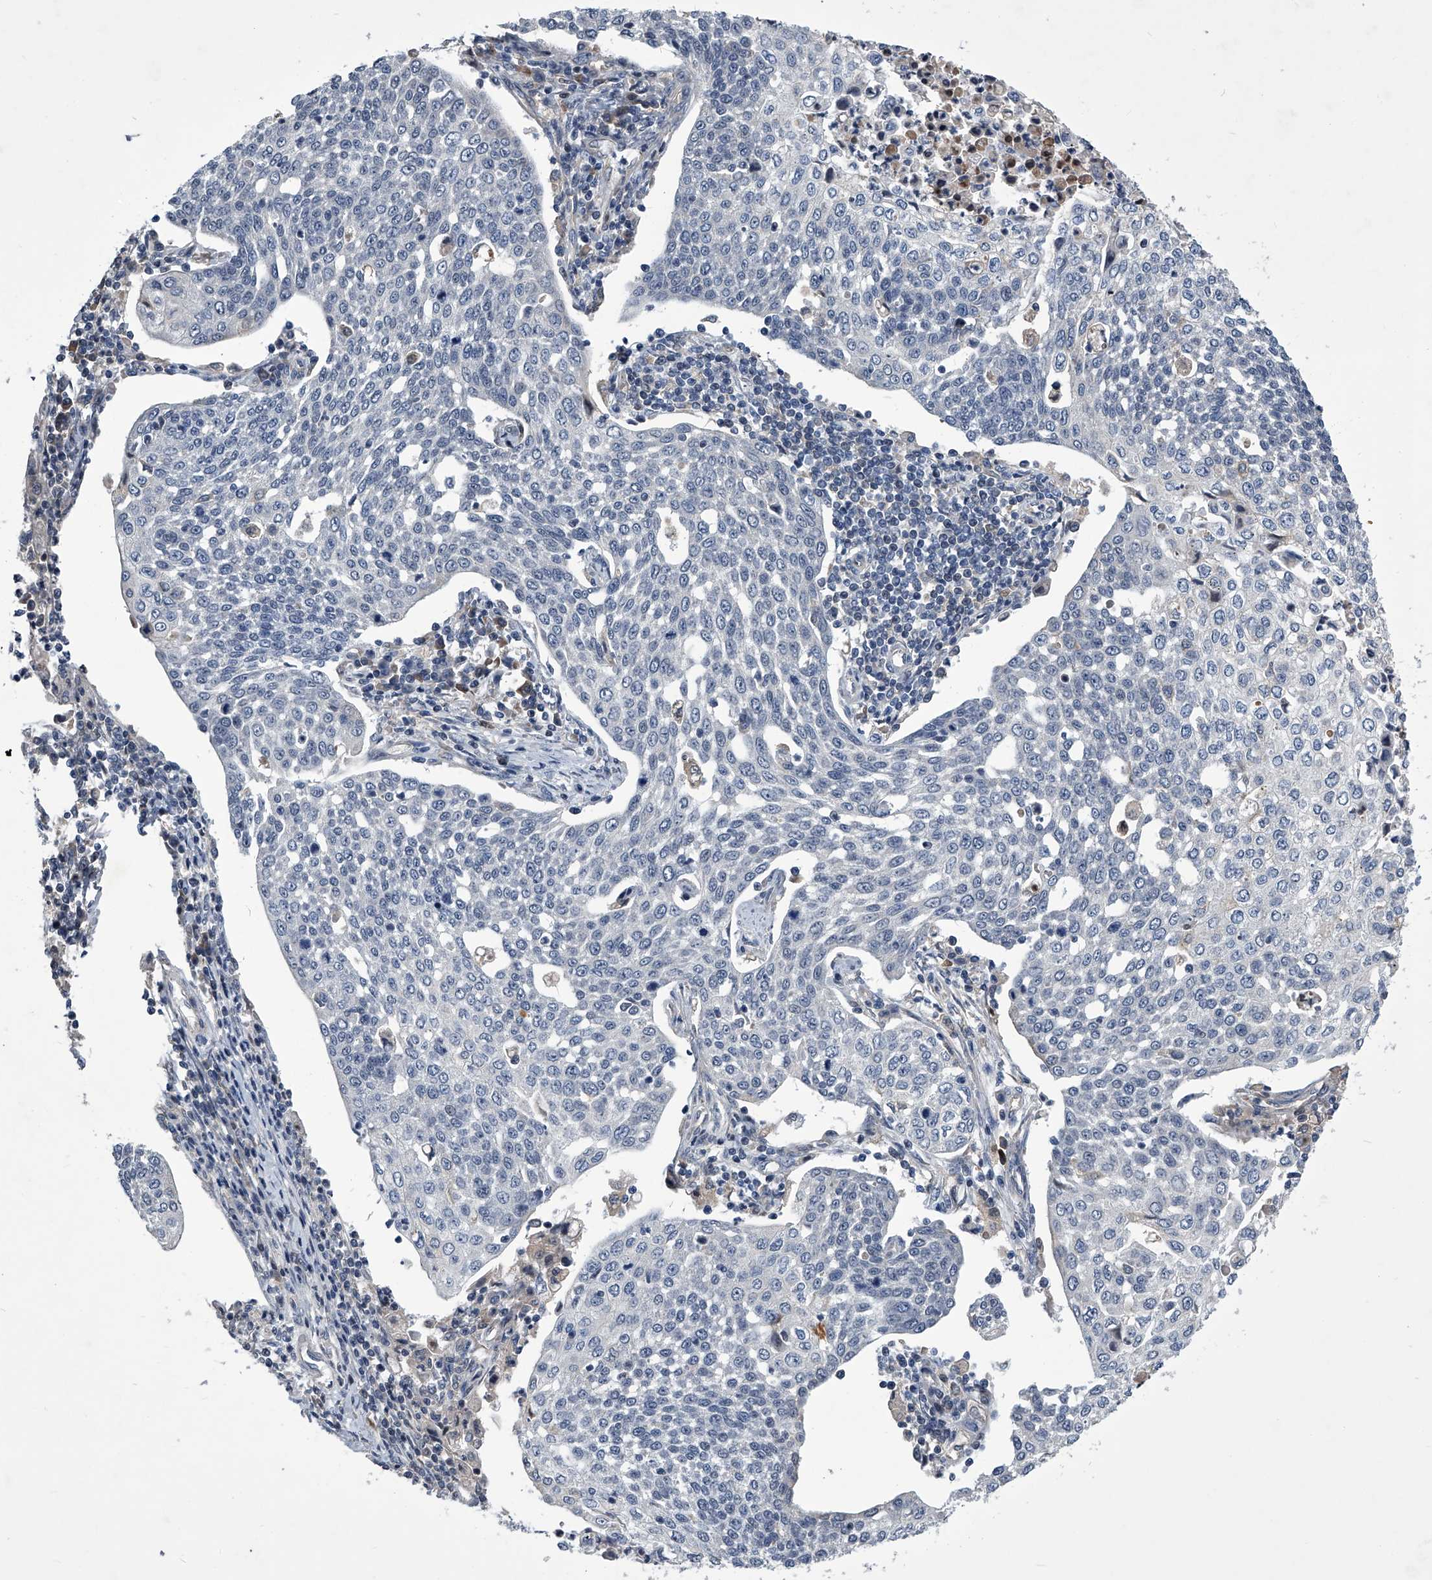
{"staining": {"intensity": "negative", "quantity": "none", "location": "none"}, "tissue": "cervical cancer", "cell_type": "Tumor cells", "image_type": "cancer", "snomed": [{"axis": "morphology", "description": "Squamous cell carcinoma, NOS"}, {"axis": "topography", "description": "Cervix"}], "caption": "Tumor cells are negative for brown protein staining in squamous cell carcinoma (cervical).", "gene": "ZNF76", "patient": {"sex": "female", "age": 34}}